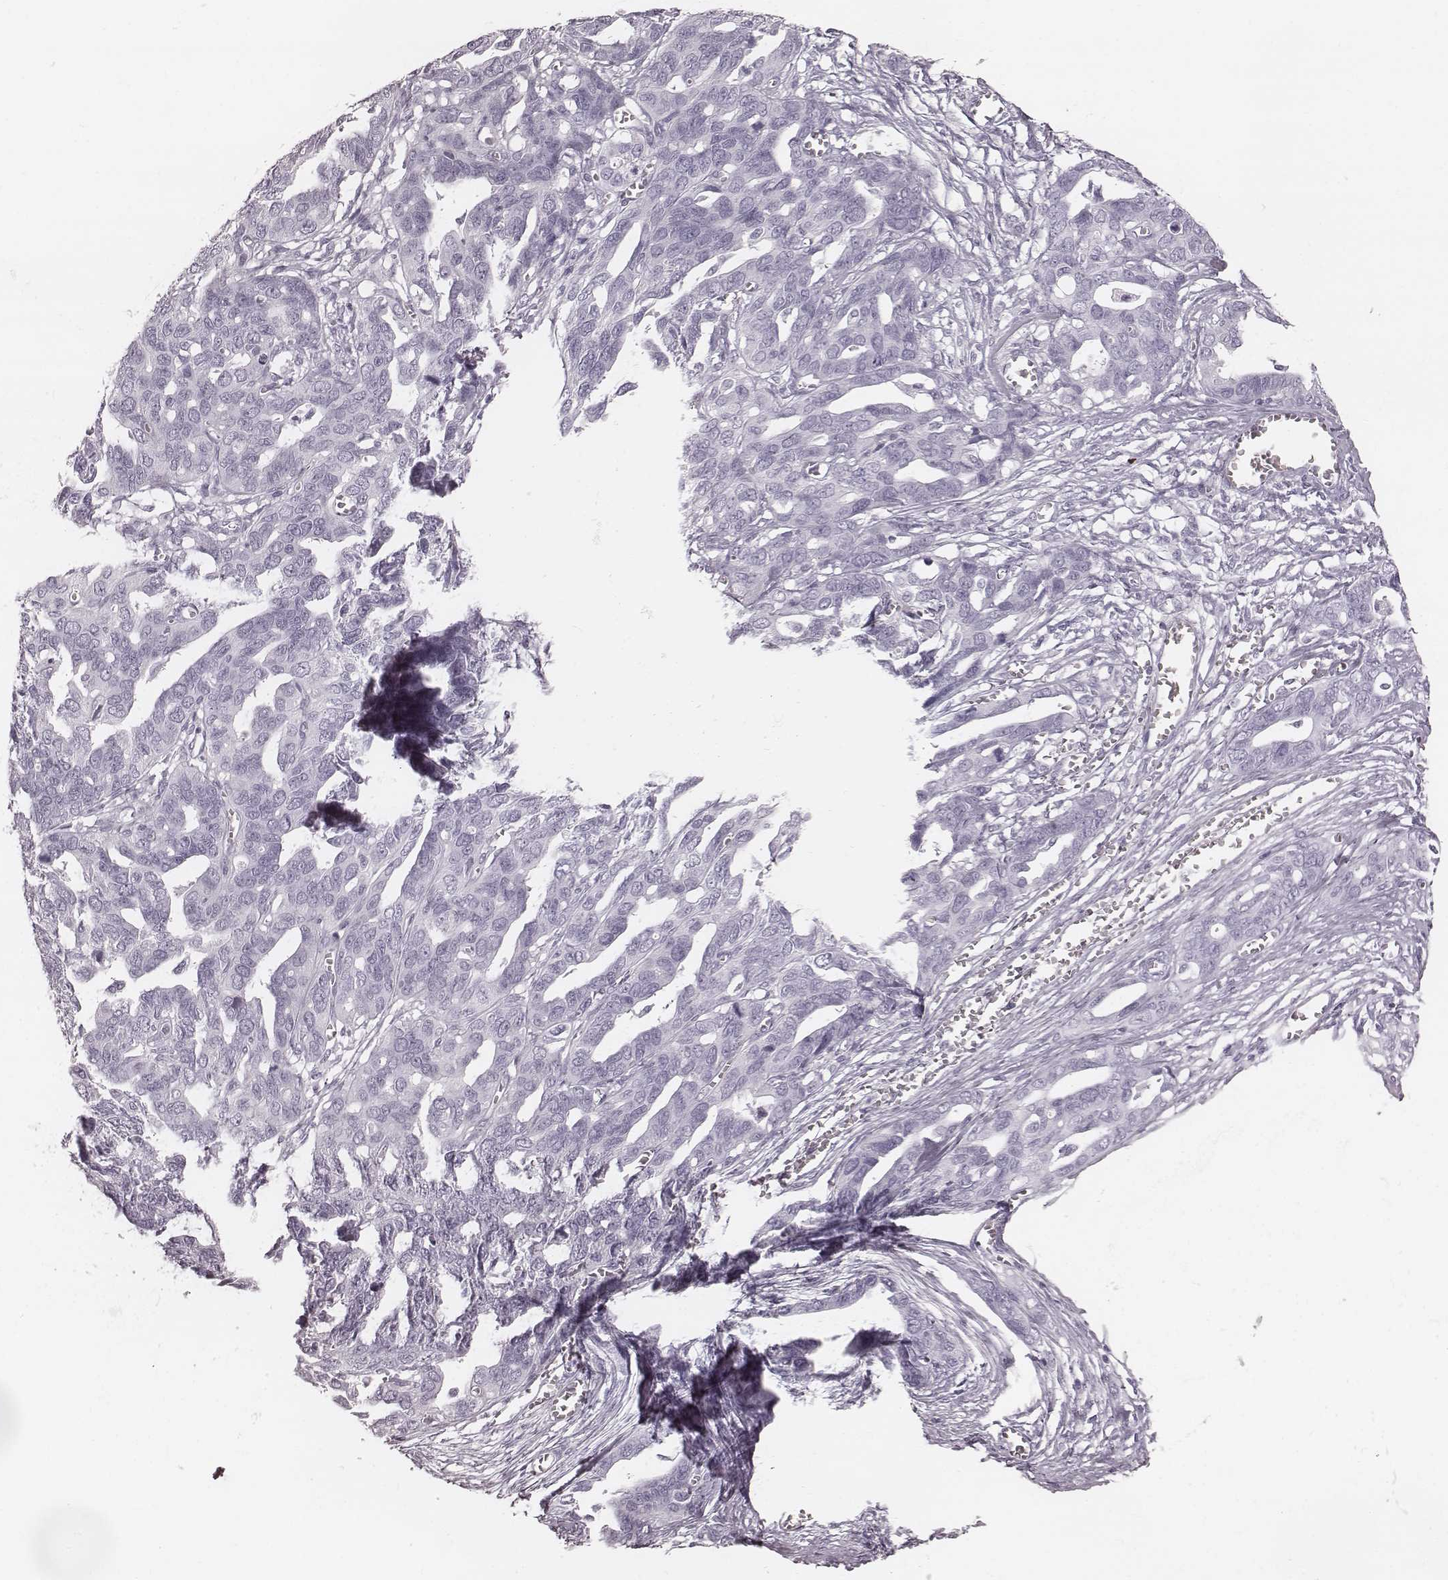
{"staining": {"intensity": "negative", "quantity": "none", "location": "none"}, "tissue": "ovarian cancer", "cell_type": "Tumor cells", "image_type": "cancer", "snomed": [{"axis": "morphology", "description": "Cystadenocarcinoma, serous, NOS"}, {"axis": "topography", "description": "Ovary"}], "caption": "This micrograph is of ovarian cancer (serous cystadenocarcinoma) stained with immunohistochemistry to label a protein in brown with the nuclei are counter-stained blue. There is no staining in tumor cells.", "gene": "MSX1", "patient": {"sex": "female", "age": 69}}